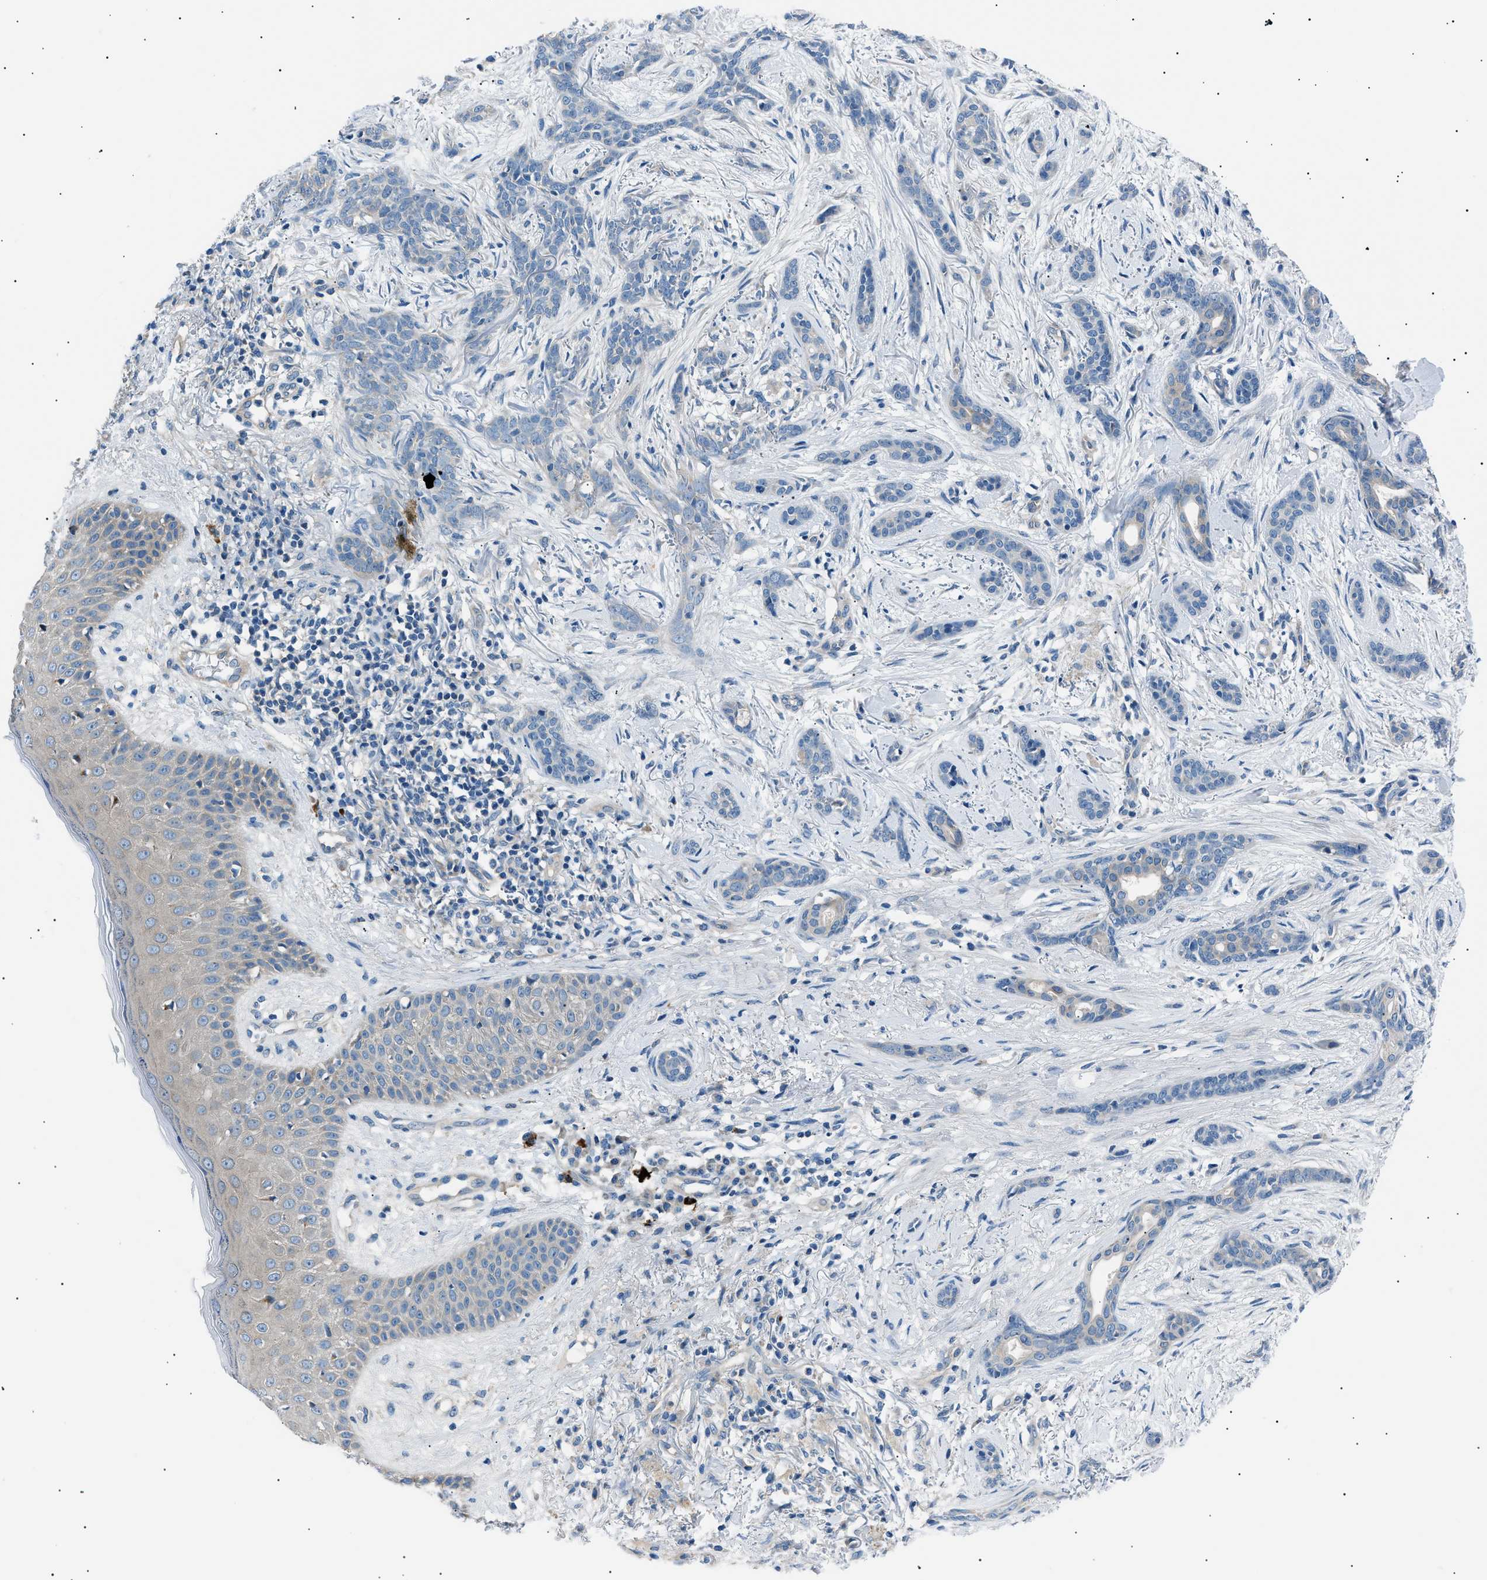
{"staining": {"intensity": "negative", "quantity": "none", "location": "none"}, "tissue": "skin cancer", "cell_type": "Tumor cells", "image_type": "cancer", "snomed": [{"axis": "morphology", "description": "Basal cell carcinoma"}, {"axis": "morphology", "description": "Adnexal tumor, benign"}, {"axis": "topography", "description": "Skin"}], "caption": "This is an immunohistochemistry (IHC) histopathology image of human skin basal cell carcinoma. There is no expression in tumor cells.", "gene": "LRRC37B", "patient": {"sex": "female", "age": 42}}